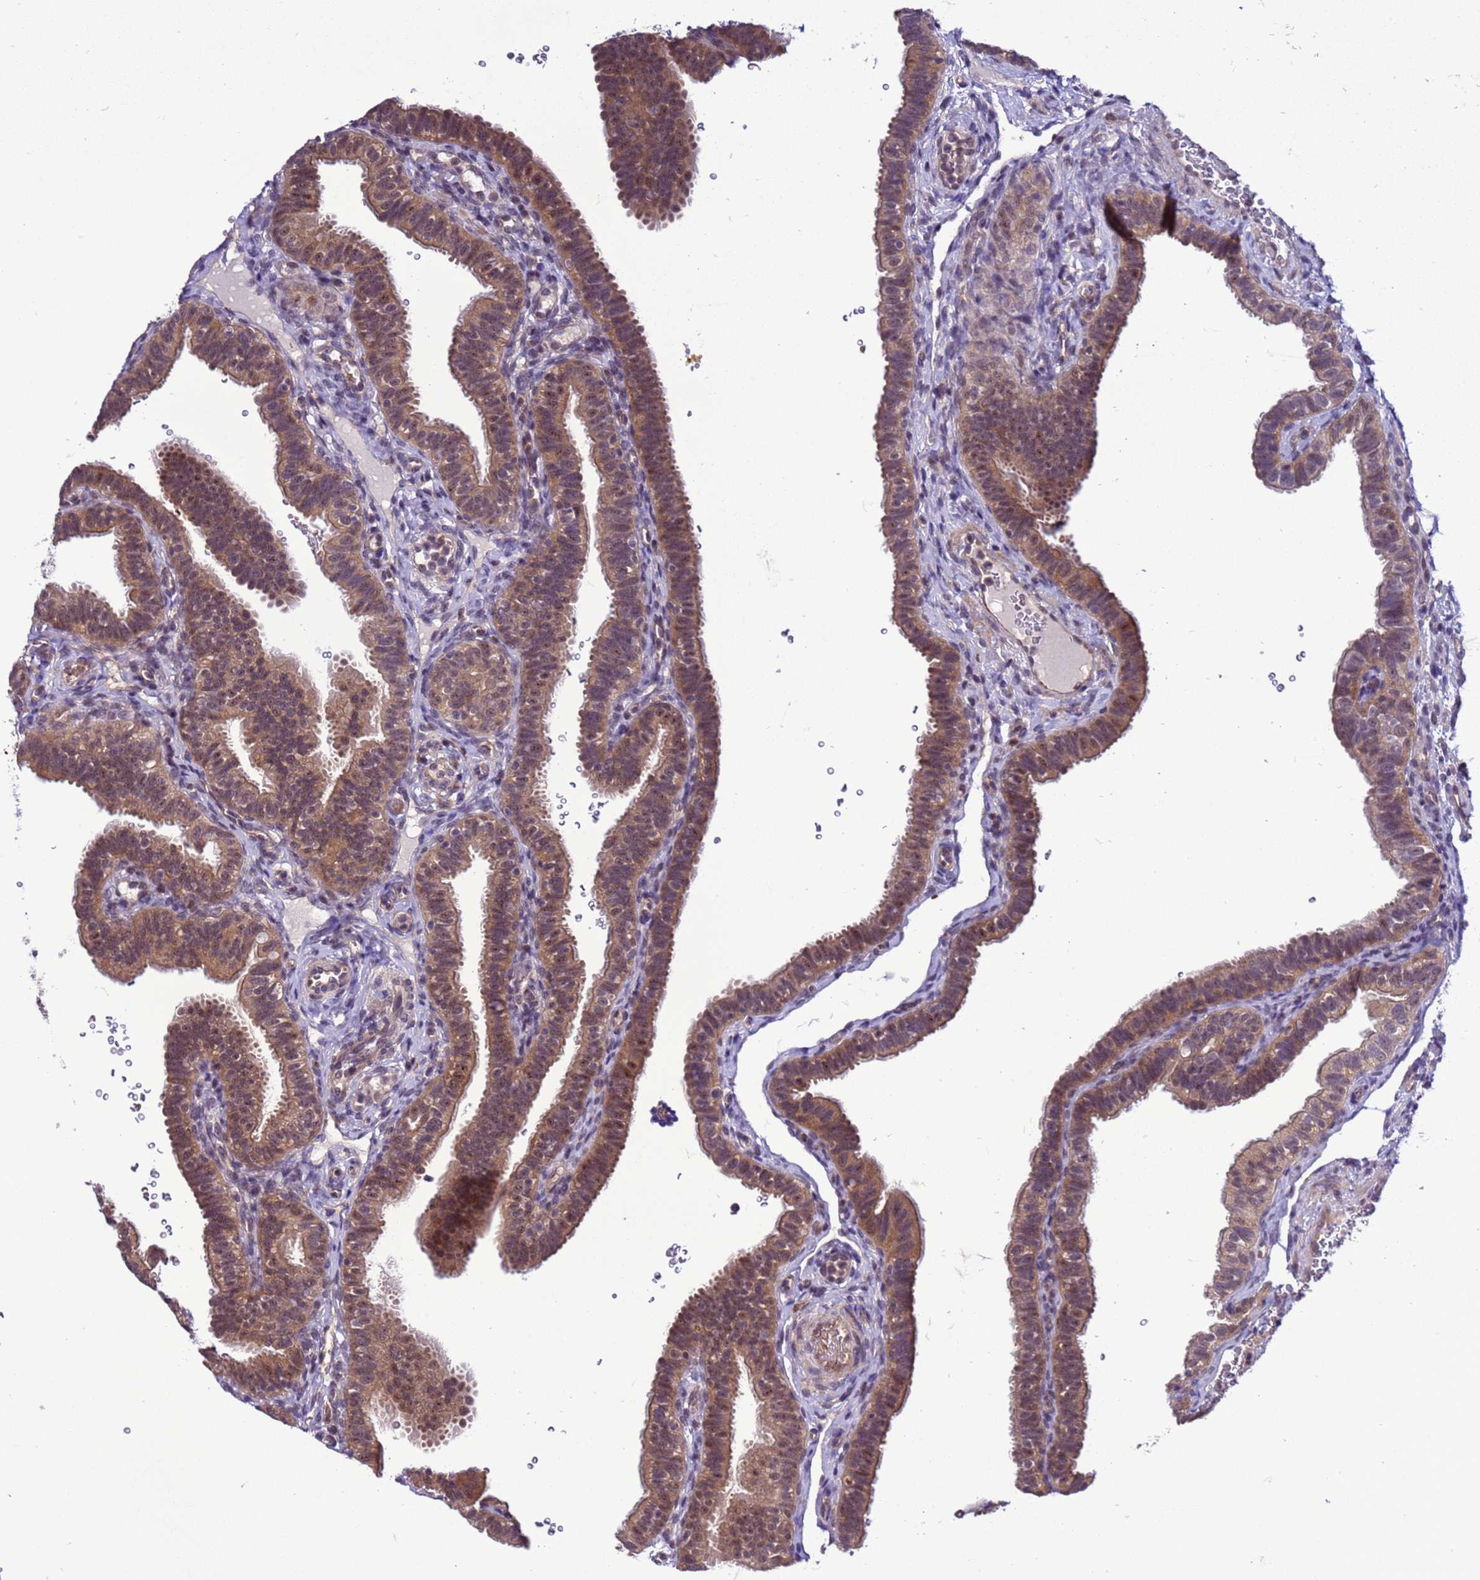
{"staining": {"intensity": "moderate", "quantity": ">75%", "location": "cytoplasmic/membranous,nuclear"}, "tissue": "fallopian tube", "cell_type": "Glandular cells", "image_type": "normal", "snomed": [{"axis": "morphology", "description": "Normal tissue, NOS"}, {"axis": "topography", "description": "Fallopian tube"}], "caption": "Brown immunohistochemical staining in normal human fallopian tube demonstrates moderate cytoplasmic/membranous,nuclear positivity in about >75% of glandular cells.", "gene": "GEN1", "patient": {"sex": "female", "age": 41}}